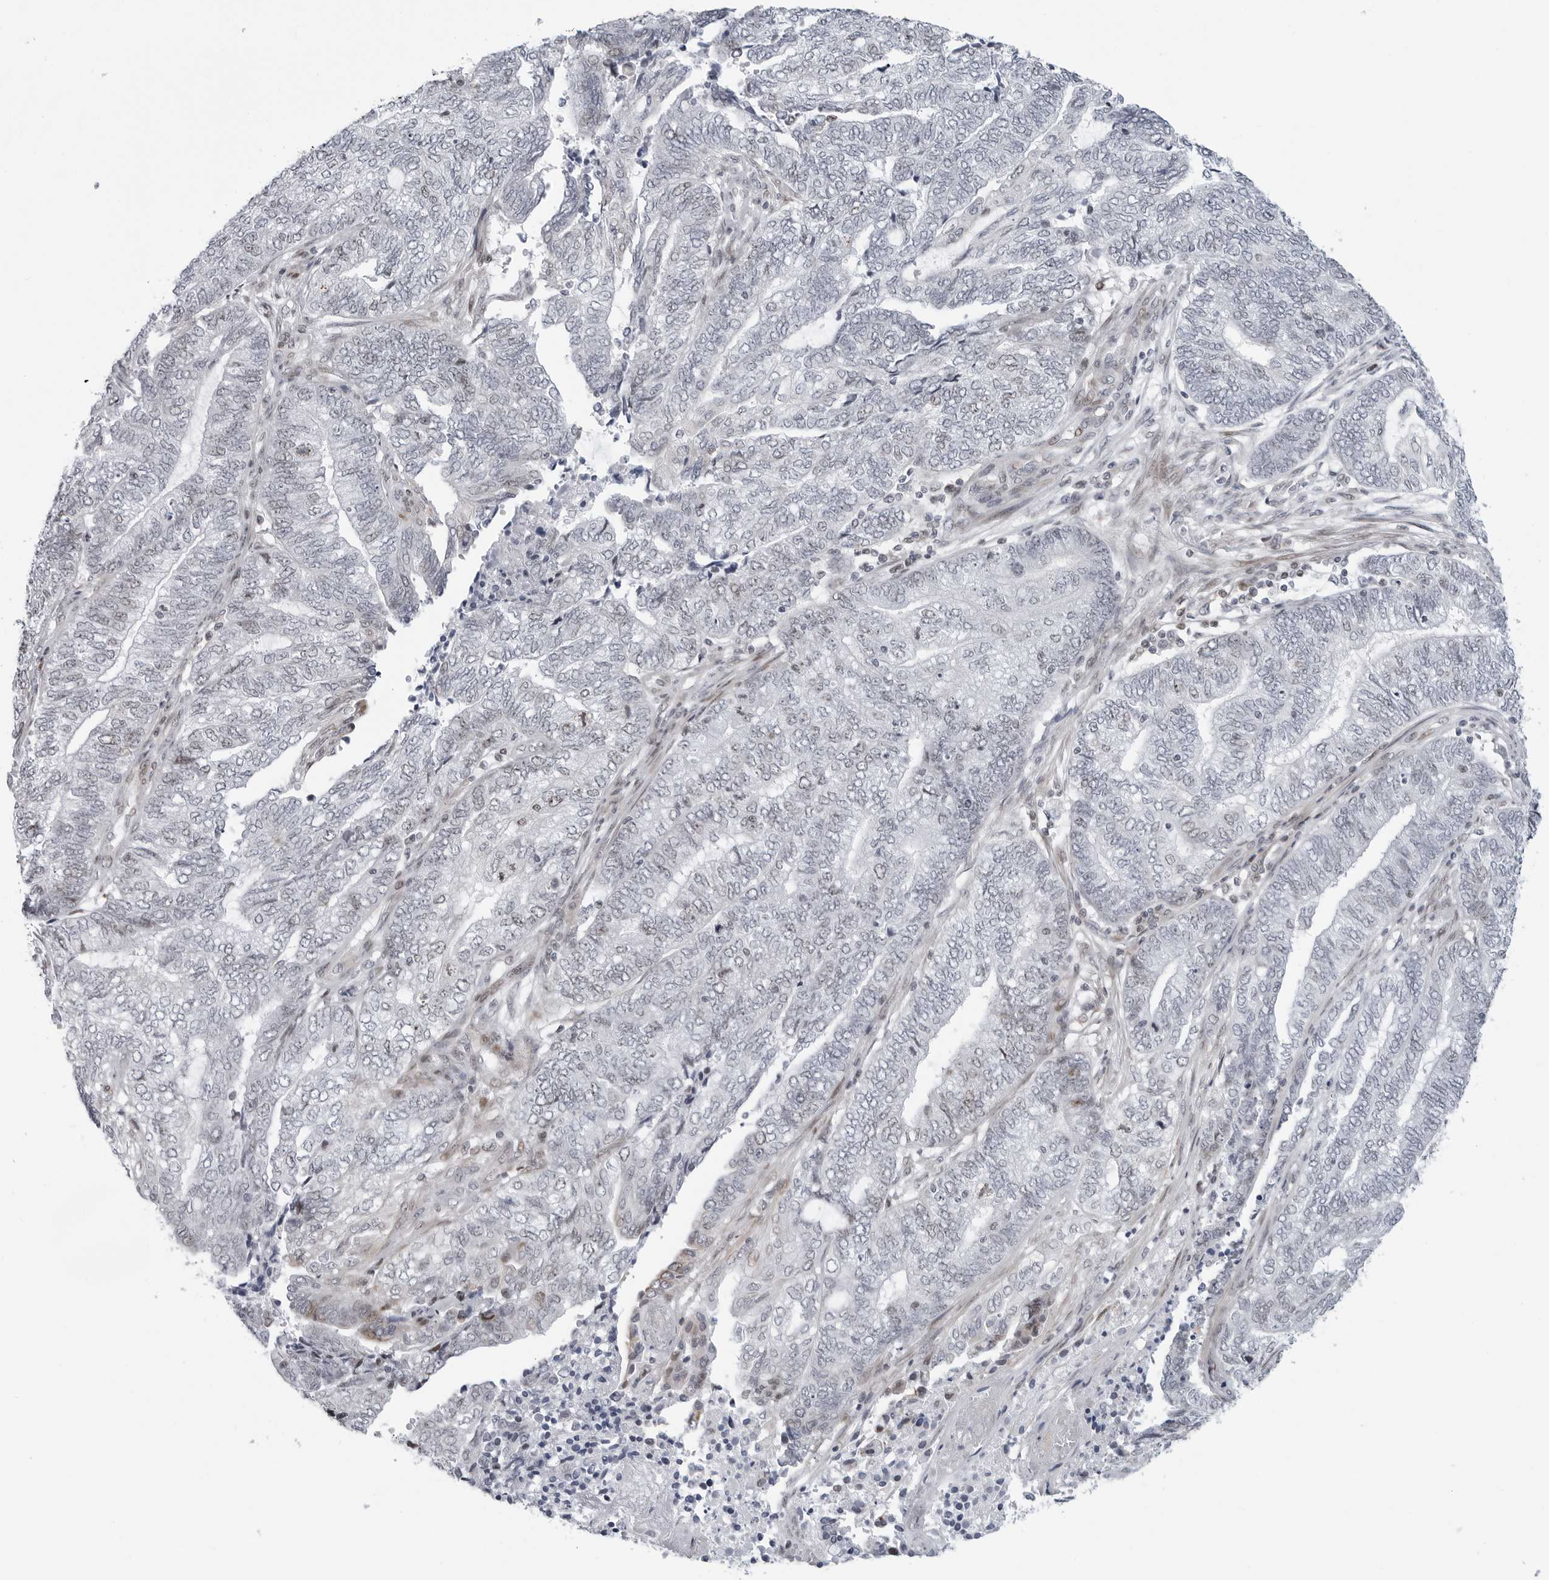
{"staining": {"intensity": "negative", "quantity": "none", "location": "none"}, "tissue": "endometrial cancer", "cell_type": "Tumor cells", "image_type": "cancer", "snomed": [{"axis": "morphology", "description": "Adenocarcinoma, NOS"}, {"axis": "topography", "description": "Uterus"}, {"axis": "topography", "description": "Endometrium"}], "caption": "Immunohistochemical staining of human adenocarcinoma (endometrial) exhibits no significant staining in tumor cells.", "gene": "FAM135B", "patient": {"sex": "female", "age": 70}}